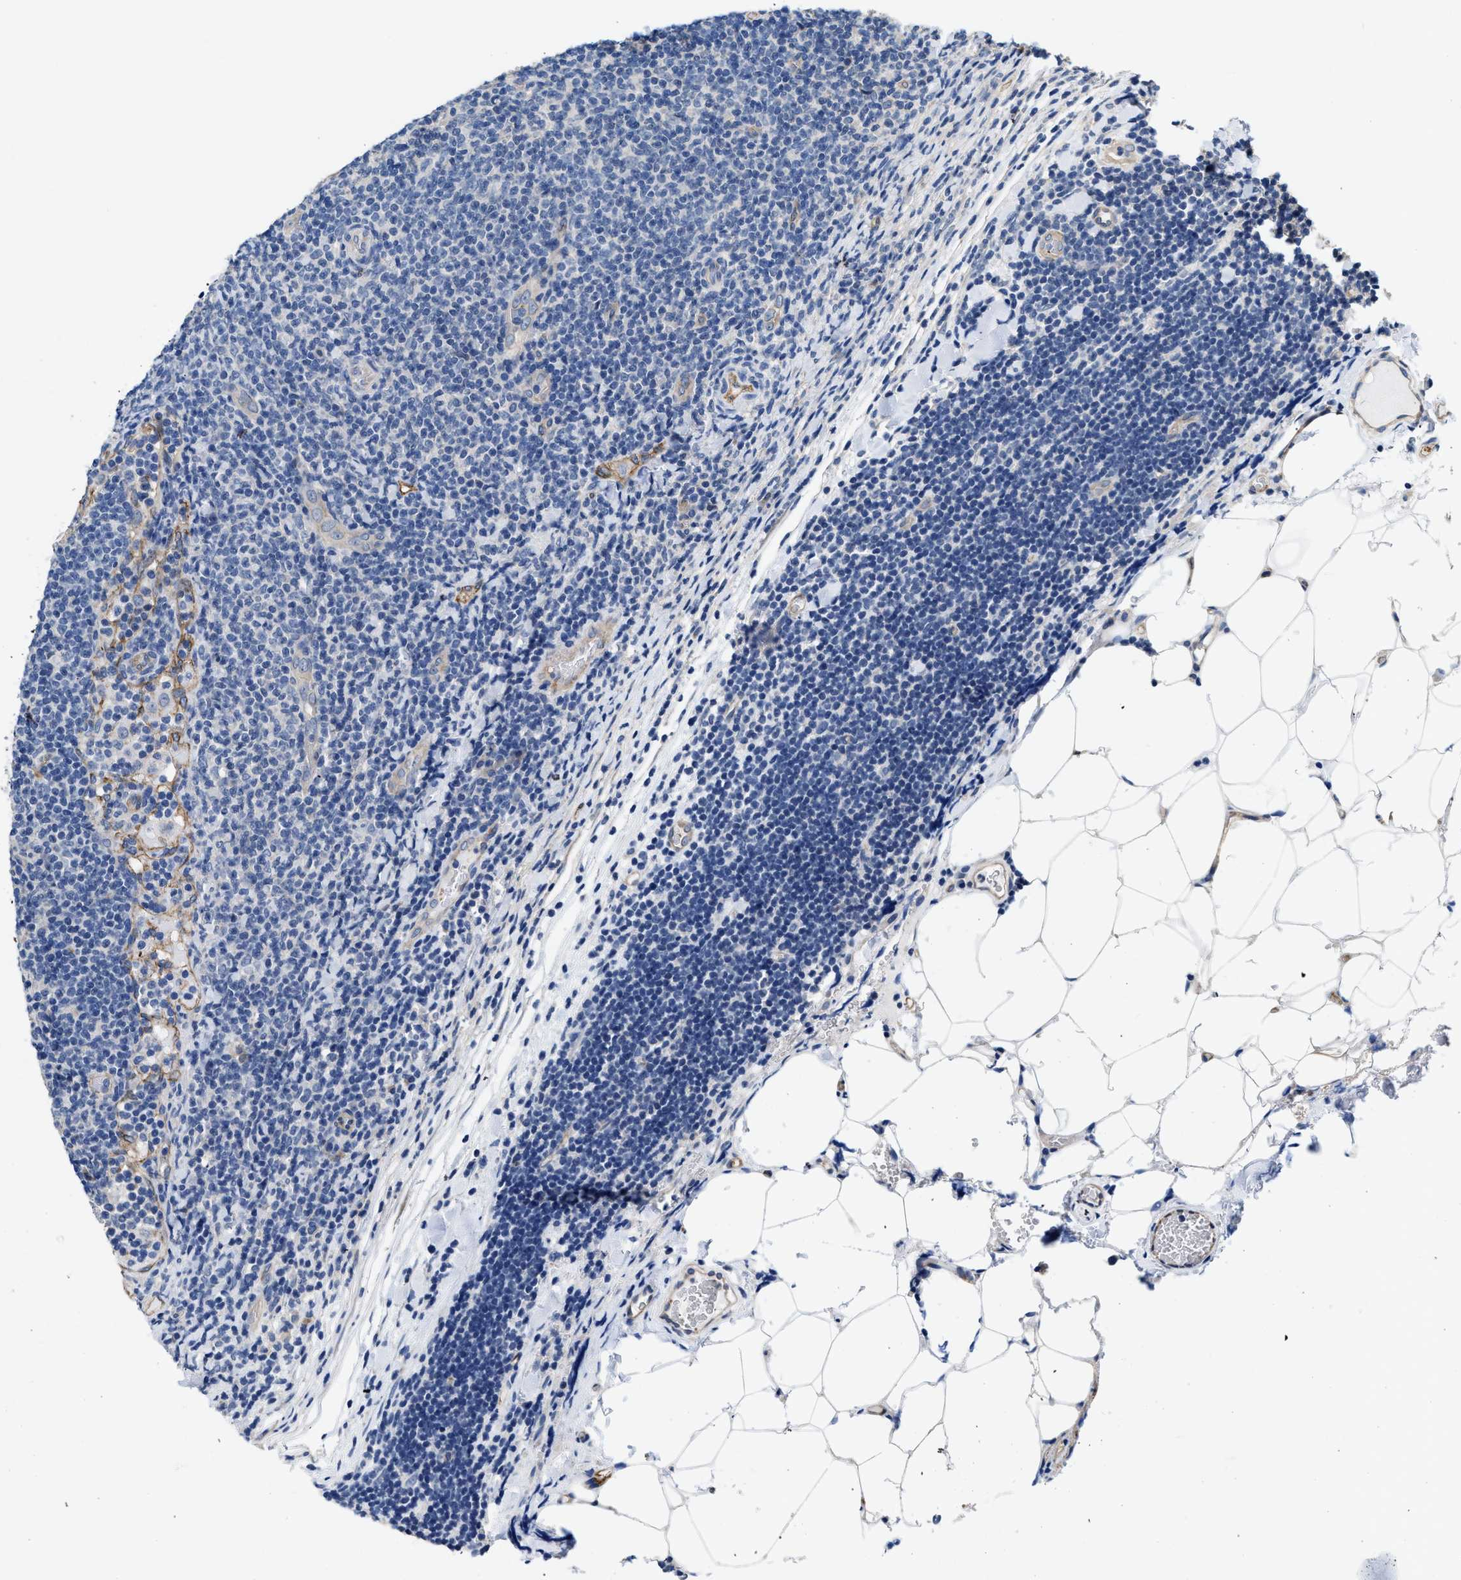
{"staining": {"intensity": "negative", "quantity": "none", "location": "none"}, "tissue": "lymphoma", "cell_type": "Tumor cells", "image_type": "cancer", "snomed": [{"axis": "morphology", "description": "Malignant lymphoma, non-Hodgkin's type, Low grade"}, {"axis": "topography", "description": "Lymph node"}], "caption": "High power microscopy histopathology image of an immunohistochemistry histopathology image of low-grade malignant lymphoma, non-Hodgkin's type, revealing no significant positivity in tumor cells.", "gene": "C22orf42", "patient": {"sex": "male", "age": 66}}